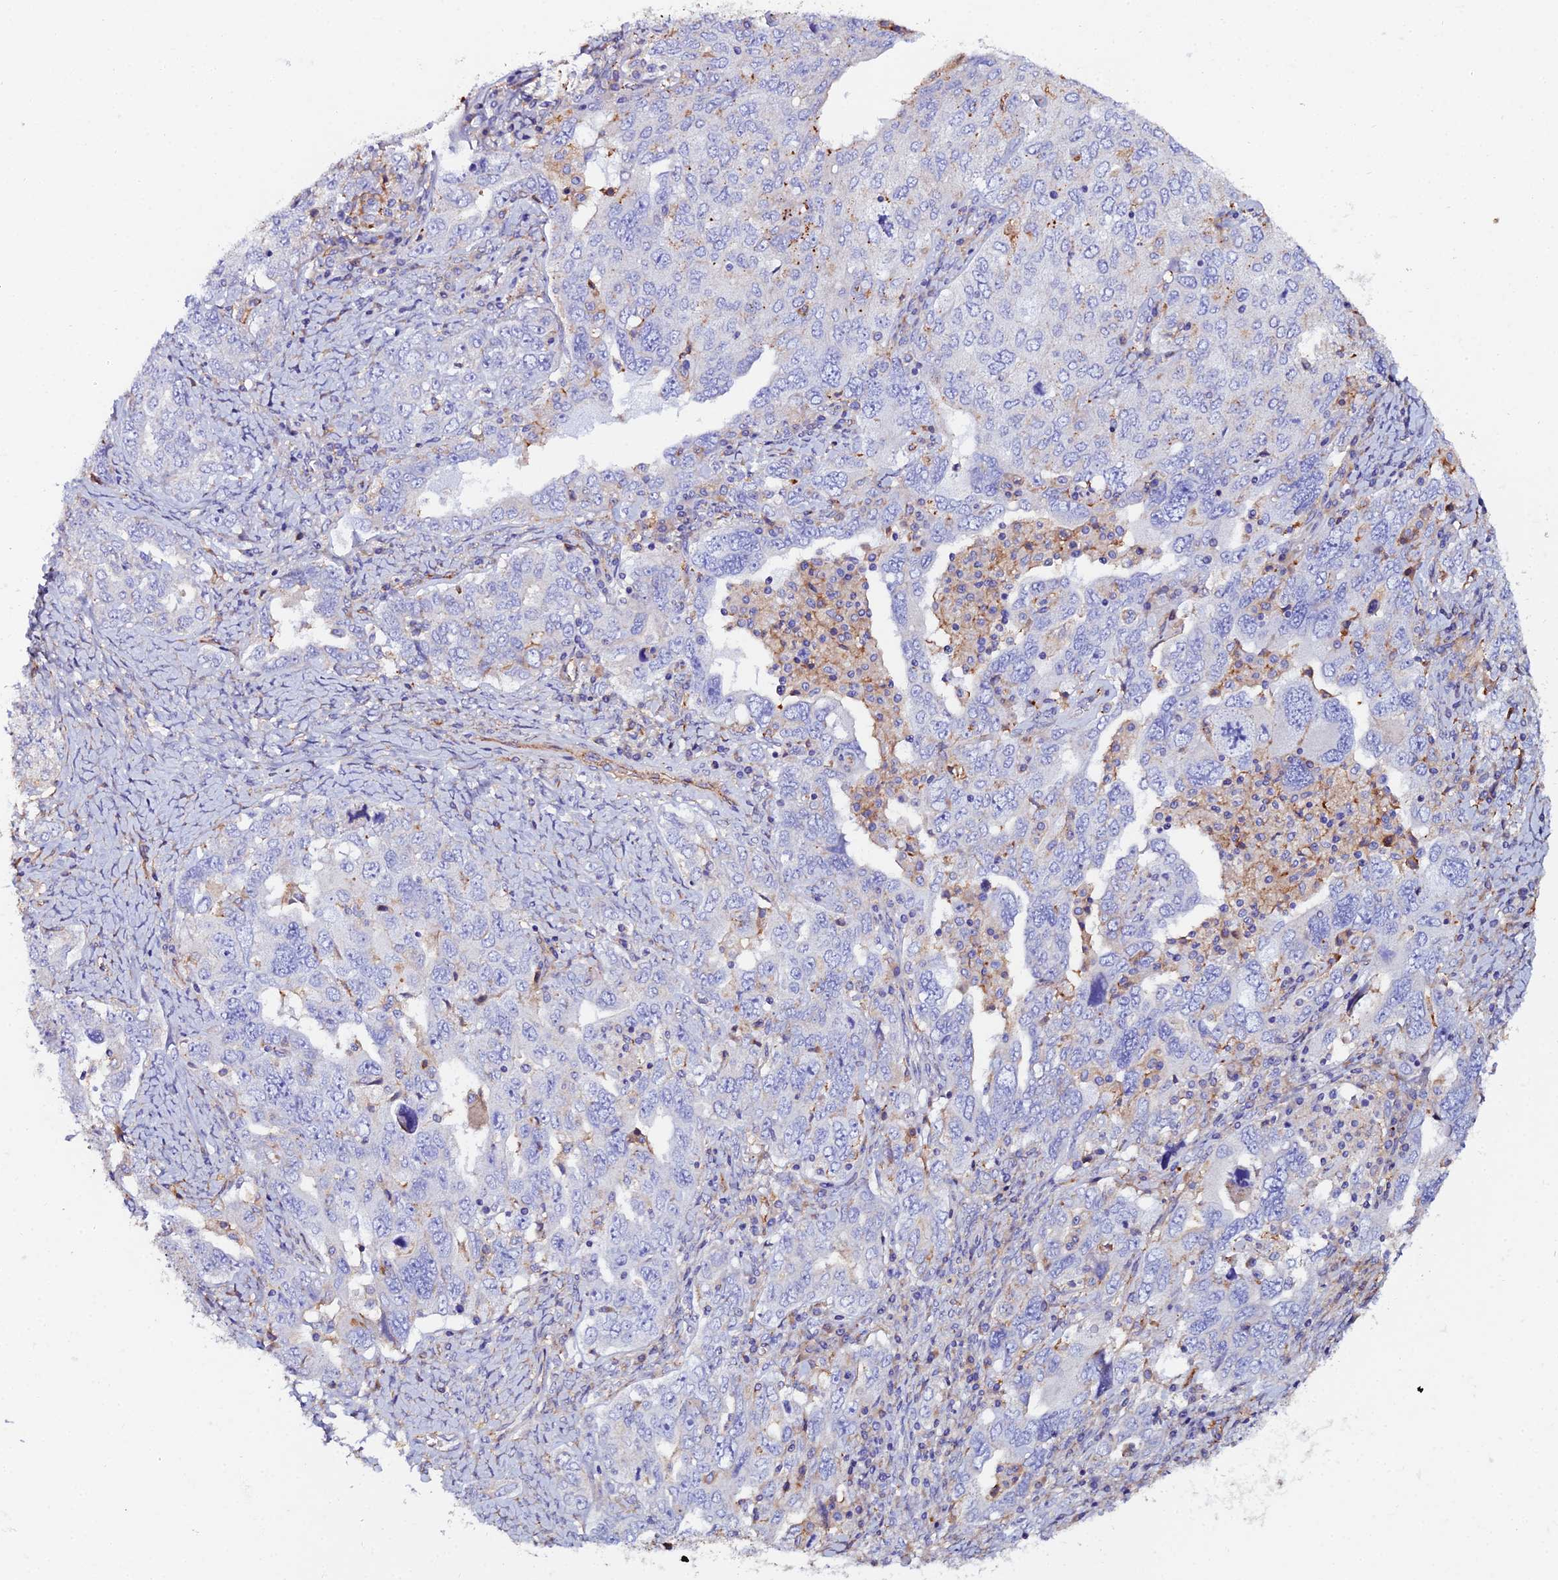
{"staining": {"intensity": "moderate", "quantity": "<25%", "location": "cytoplasmic/membranous"}, "tissue": "ovarian cancer", "cell_type": "Tumor cells", "image_type": "cancer", "snomed": [{"axis": "morphology", "description": "Carcinoma, endometroid"}, {"axis": "topography", "description": "Ovary"}], "caption": "Protein expression analysis of ovarian endometroid carcinoma exhibits moderate cytoplasmic/membranous positivity in approximately <25% of tumor cells.", "gene": "C6", "patient": {"sex": "female", "age": 62}}